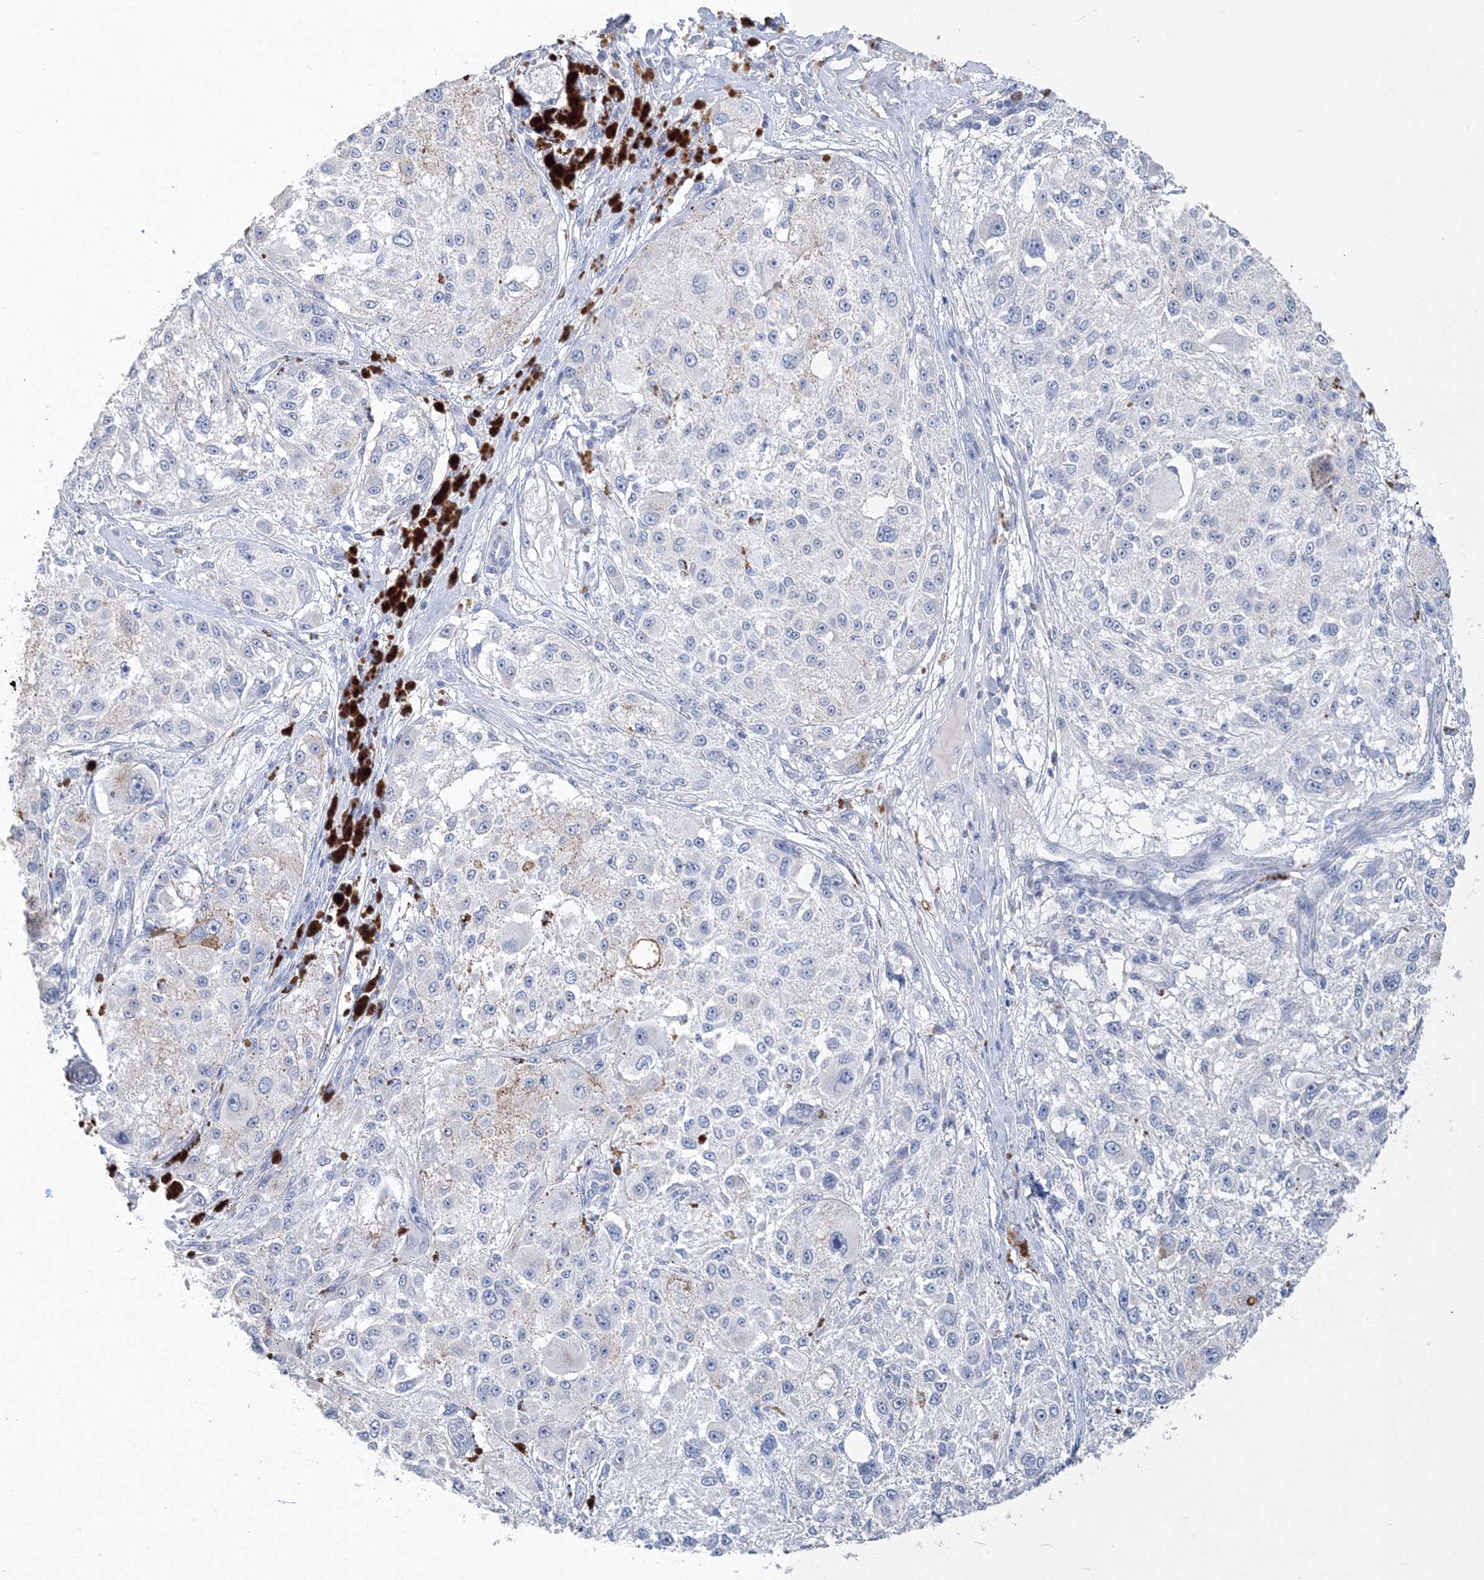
{"staining": {"intensity": "negative", "quantity": "none", "location": "none"}, "tissue": "melanoma", "cell_type": "Tumor cells", "image_type": "cancer", "snomed": [{"axis": "morphology", "description": "Necrosis, NOS"}, {"axis": "morphology", "description": "Malignant melanoma, NOS"}, {"axis": "topography", "description": "Skin"}], "caption": "IHC photomicrograph of neoplastic tissue: human melanoma stained with DAB (3,3'-diaminobenzidine) shows no significant protein positivity in tumor cells. The staining was performed using DAB to visualize the protein expression in brown, while the nuclei were stained in blue with hematoxylin (Magnification: 20x).", "gene": "OSBPL6", "patient": {"sex": "female", "age": 87}}